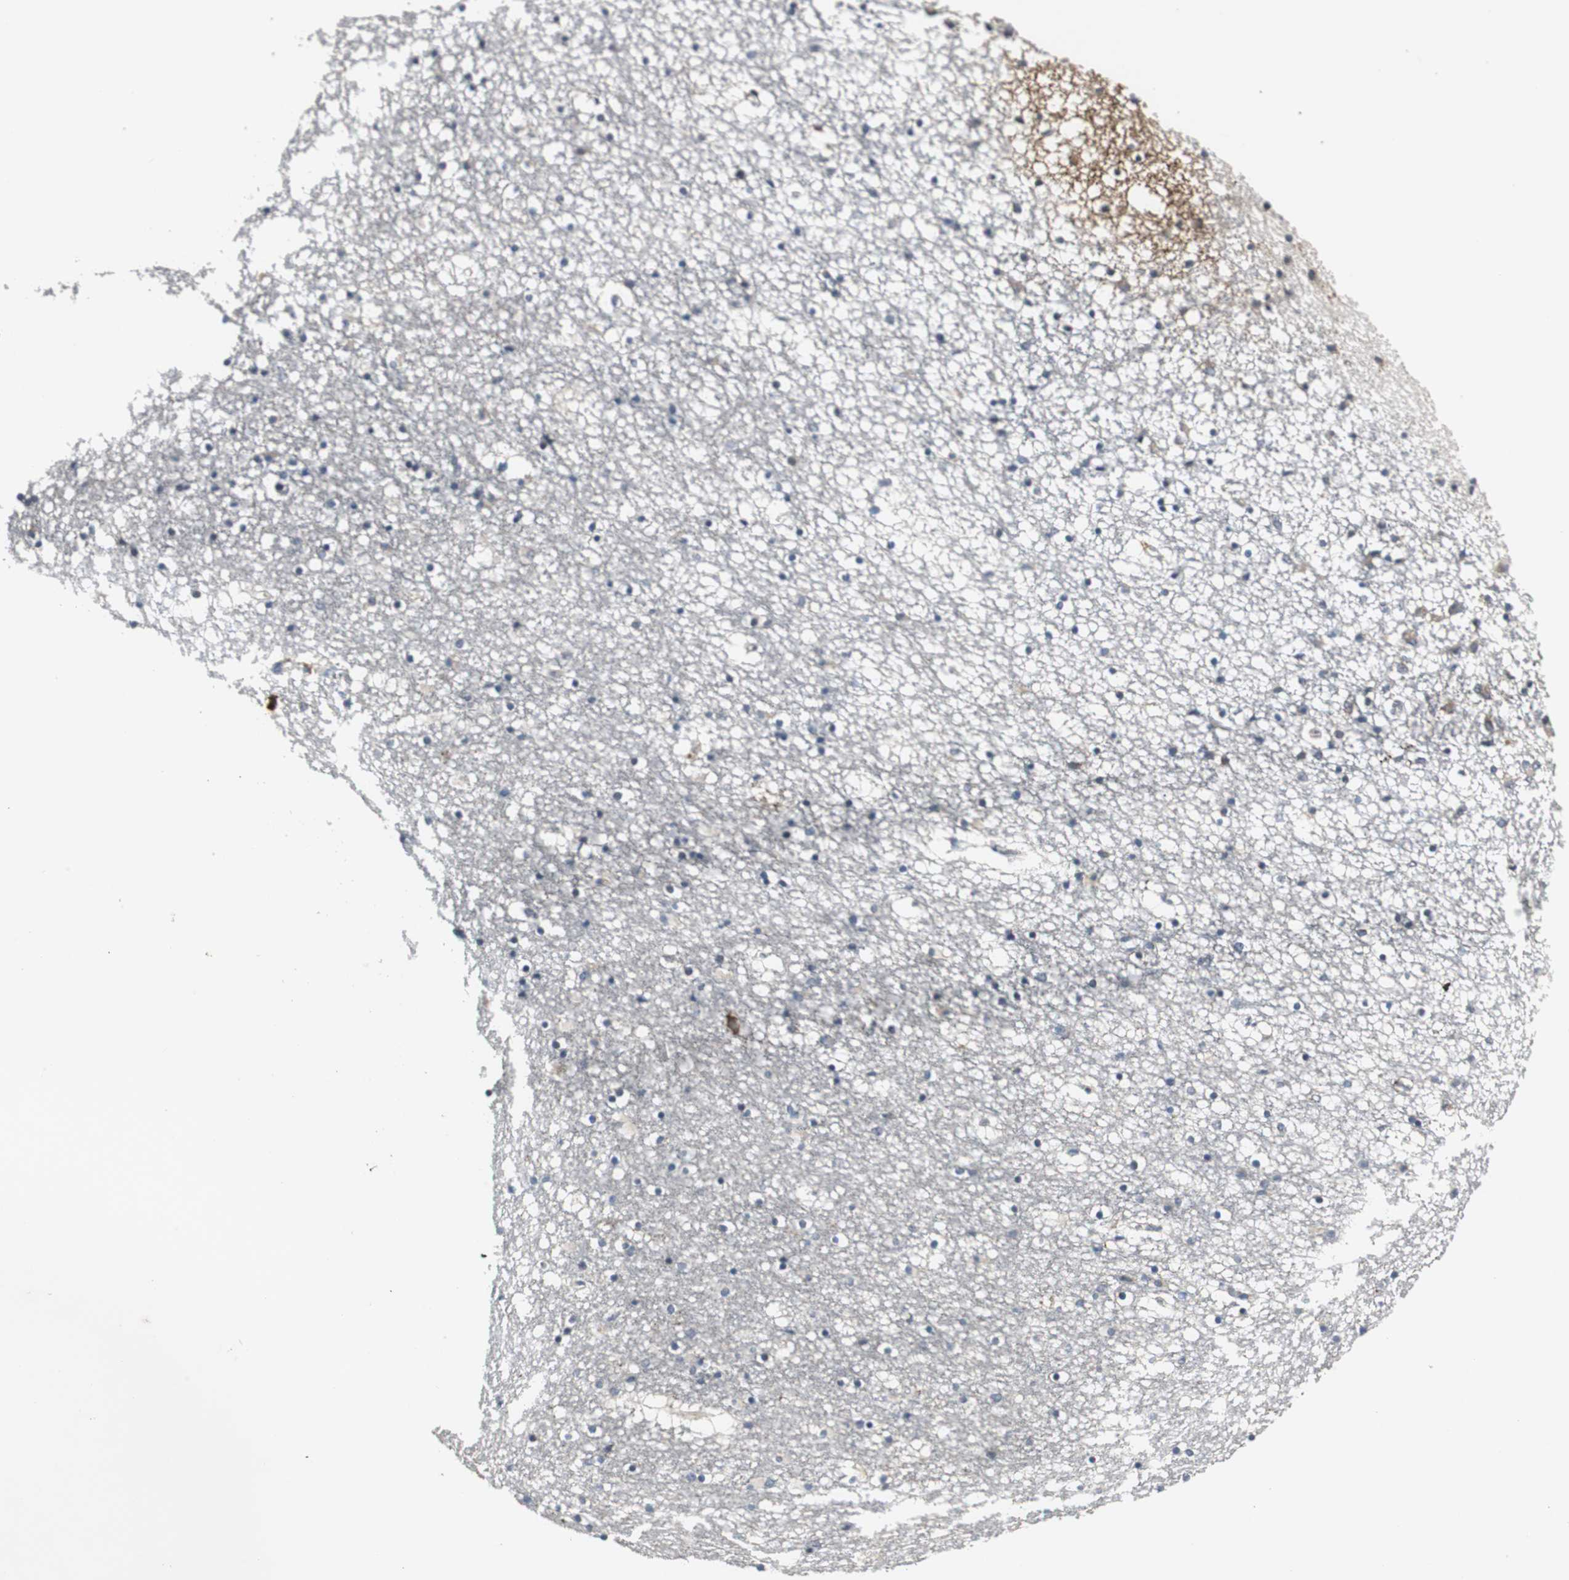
{"staining": {"intensity": "weak", "quantity": "<25%", "location": "cytoplasmic/membranous"}, "tissue": "caudate", "cell_type": "Glial cells", "image_type": "normal", "snomed": [{"axis": "morphology", "description": "Normal tissue, NOS"}, {"axis": "topography", "description": "Lateral ventricle wall"}], "caption": "Micrograph shows no significant protein staining in glial cells of benign caudate. Nuclei are stained in blue.", "gene": "PTPRN2", "patient": {"sex": "male", "age": 45}}